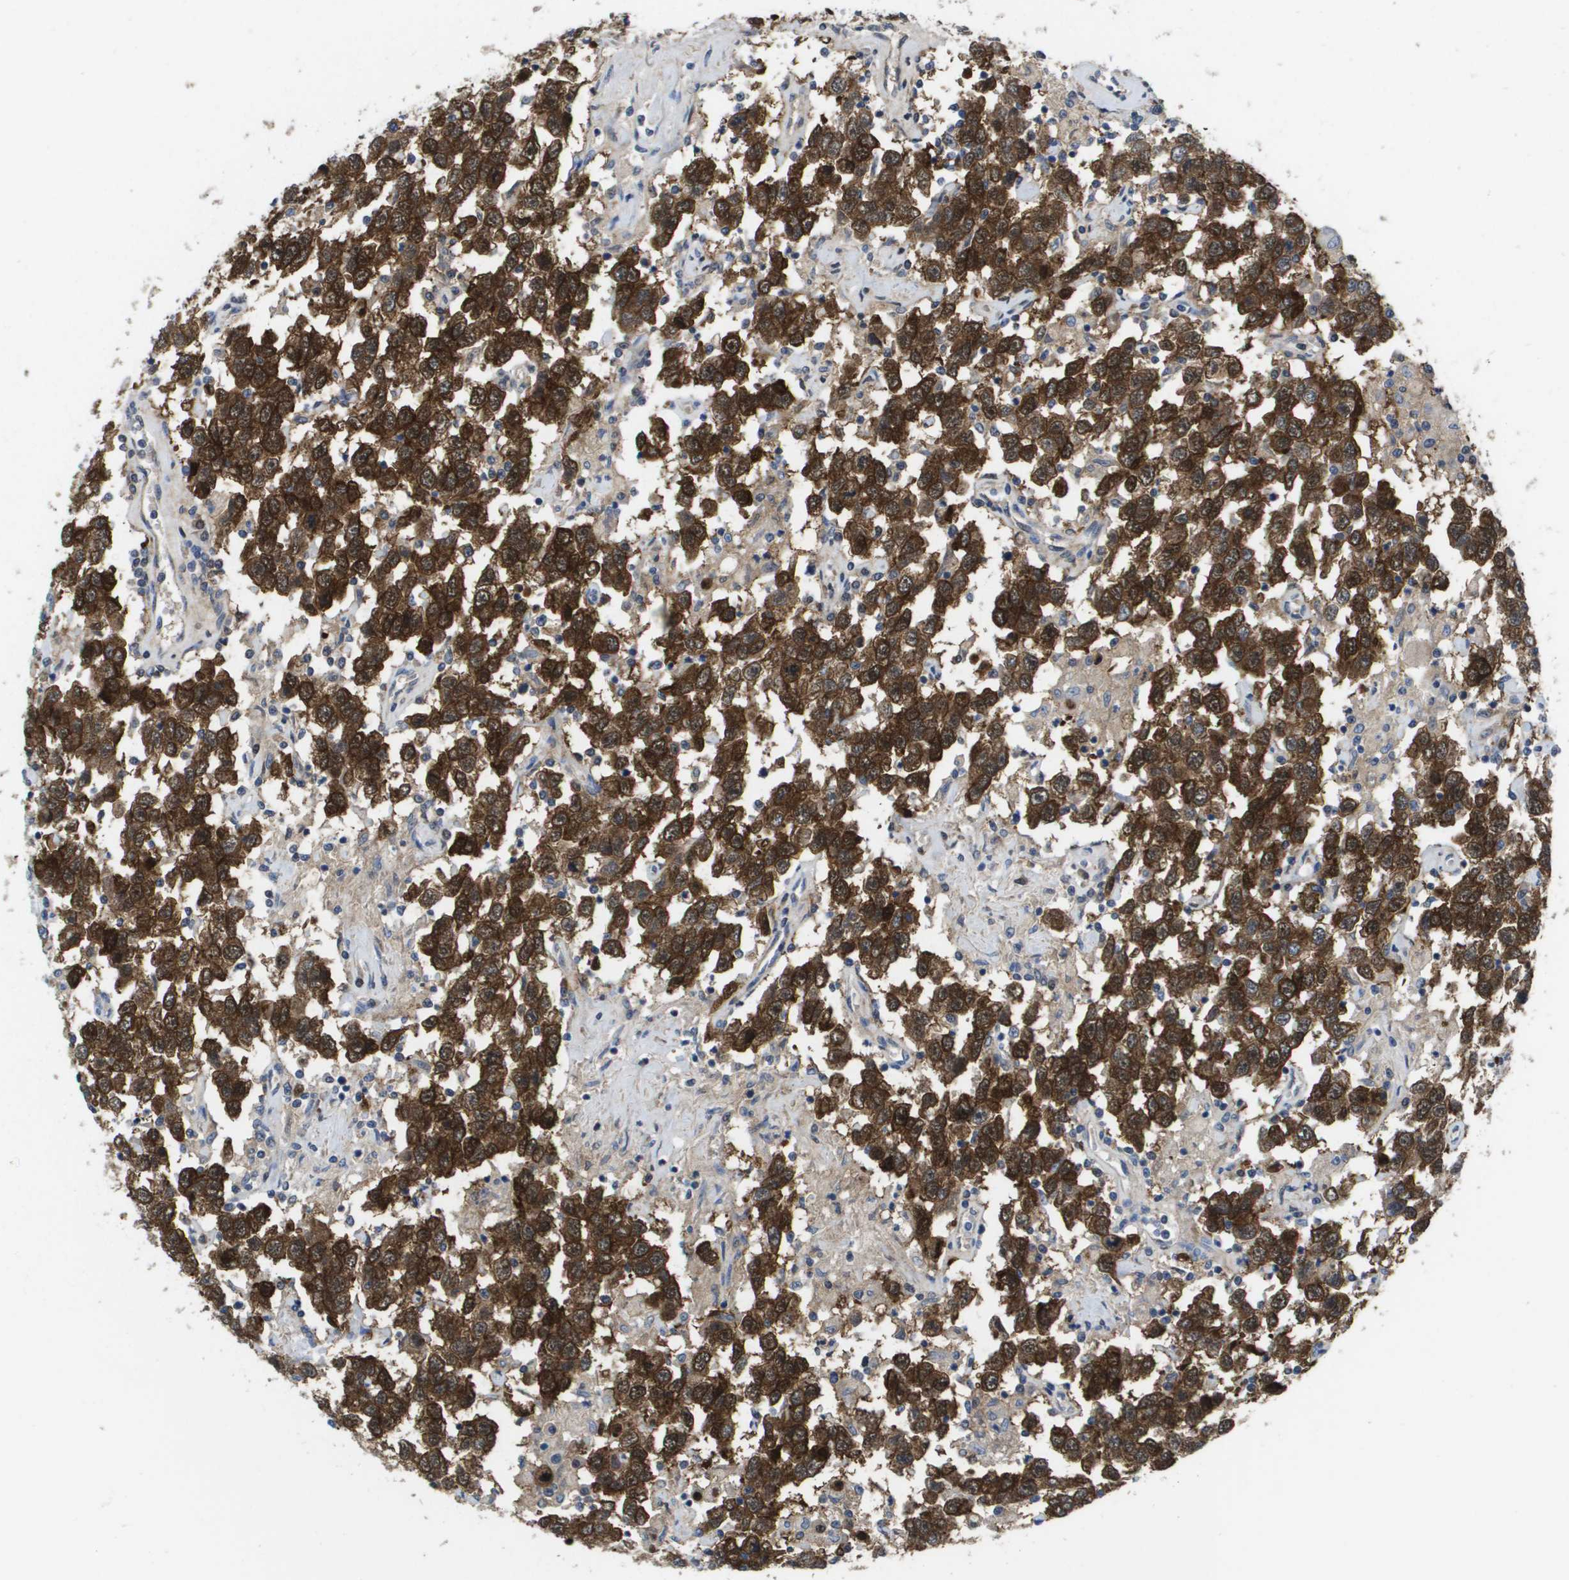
{"staining": {"intensity": "strong", "quantity": ">75%", "location": "cytoplasmic/membranous"}, "tissue": "testis cancer", "cell_type": "Tumor cells", "image_type": "cancer", "snomed": [{"axis": "morphology", "description": "Seminoma, NOS"}, {"axis": "topography", "description": "Testis"}], "caption": "DAB (3,3'-diaminobenzidine) immunohistochemical staining of human seminoma (testis) displays strong cytoplasmic/membranous protein expression in approximately >75% of tumor cells.", "gene": "FKBP4", "patient": {"sex": "male", "age": 41}}